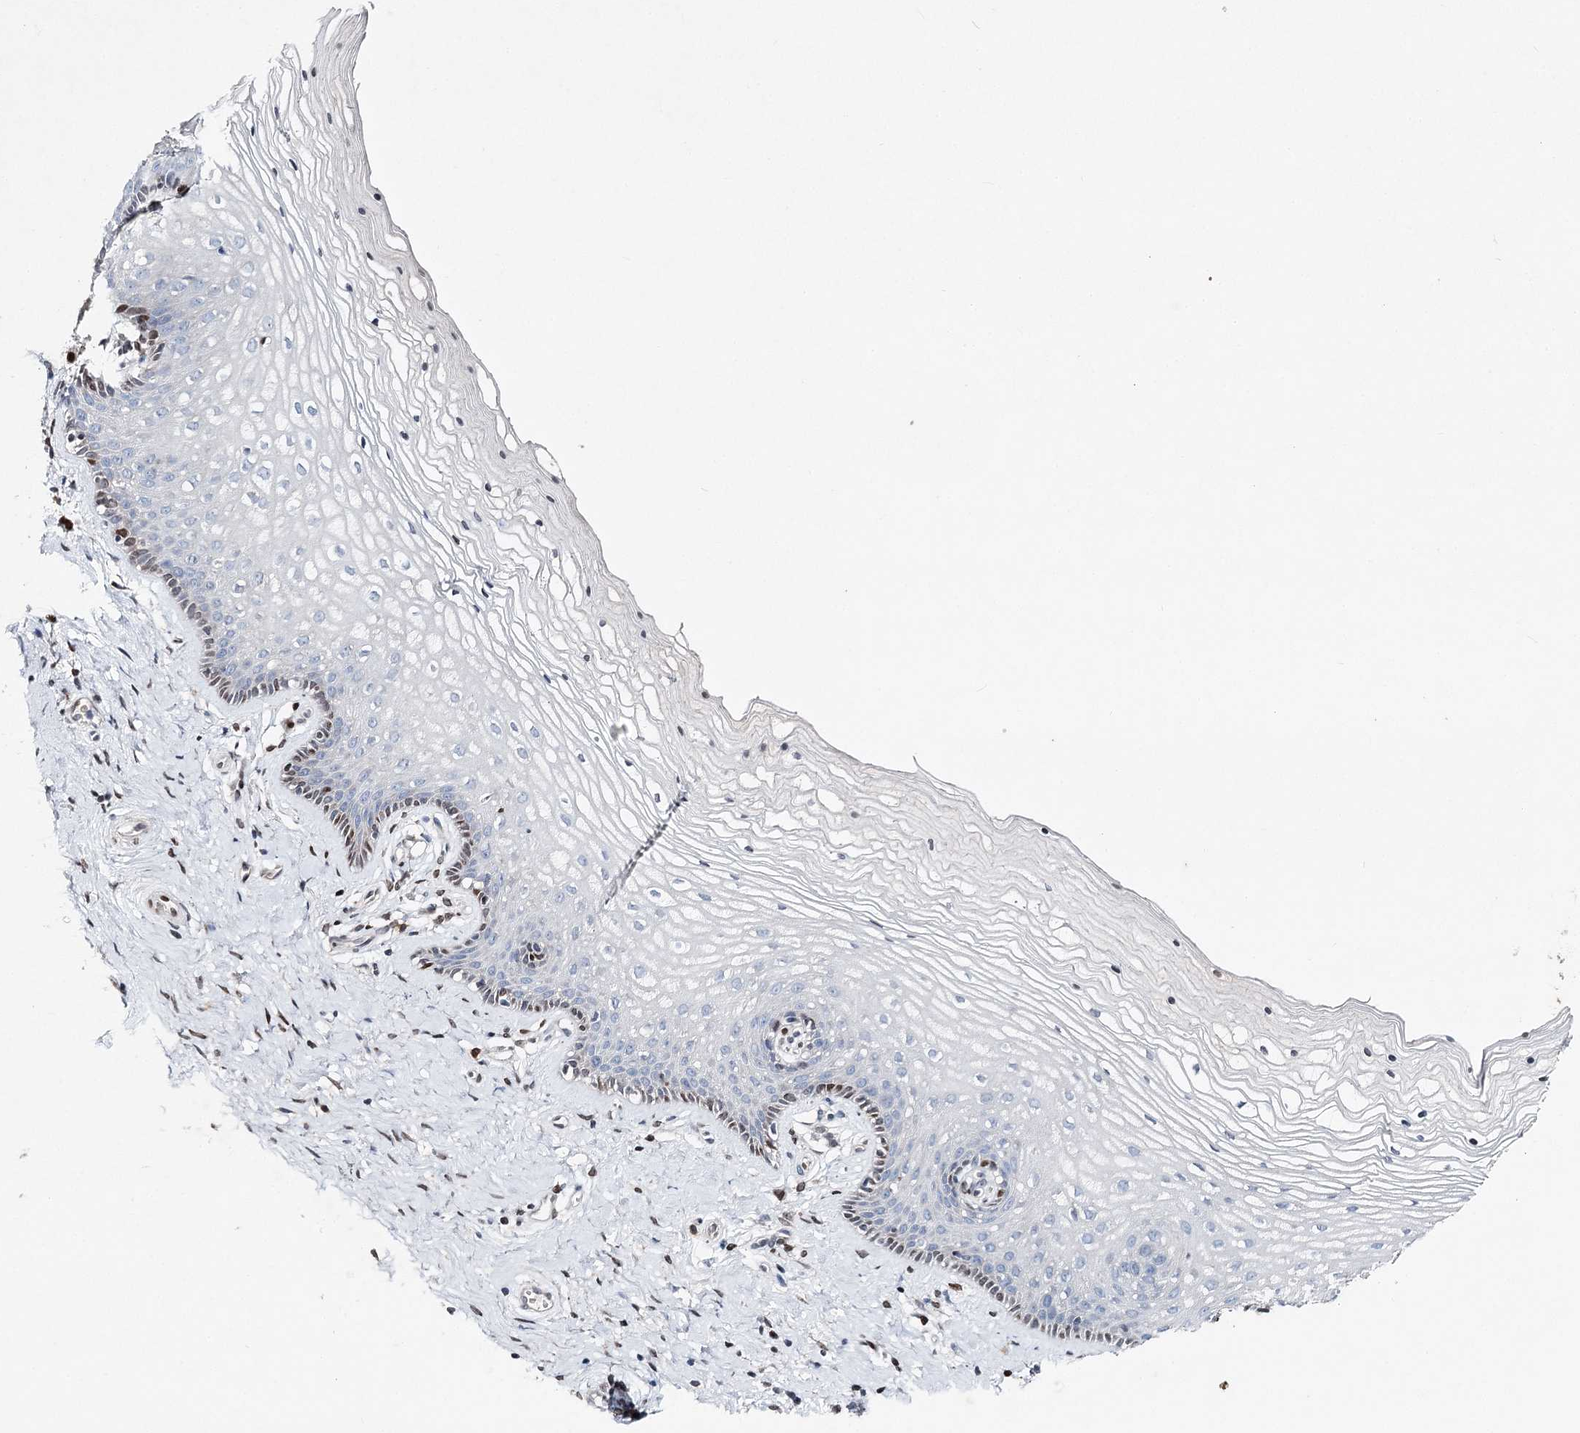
{"staining": {"intensity": "moderate", "quantity": "<25%", "location": "nuclear"}, "tissue": "vagina", "cell_type": "Squamous epithelial cells", "image_type": "normal", "snomed": [{"axis": "morphology", "description": "Normal tissue, NOS"}, {"axis": "topography", "description": "Vagina"}], "caption": "High-power microscopy captured an IHC photomicrograph of unremarkable vagina, revealing moderate nuclear positivity in about <25% of squamous epithelial cells. (DAB (3,3'-diaminobenzidine) = brown stain, brightfield microscopy at high magnification).", "gene": "FRMD4A", "patient": {"sex": "female", "age": 46}}